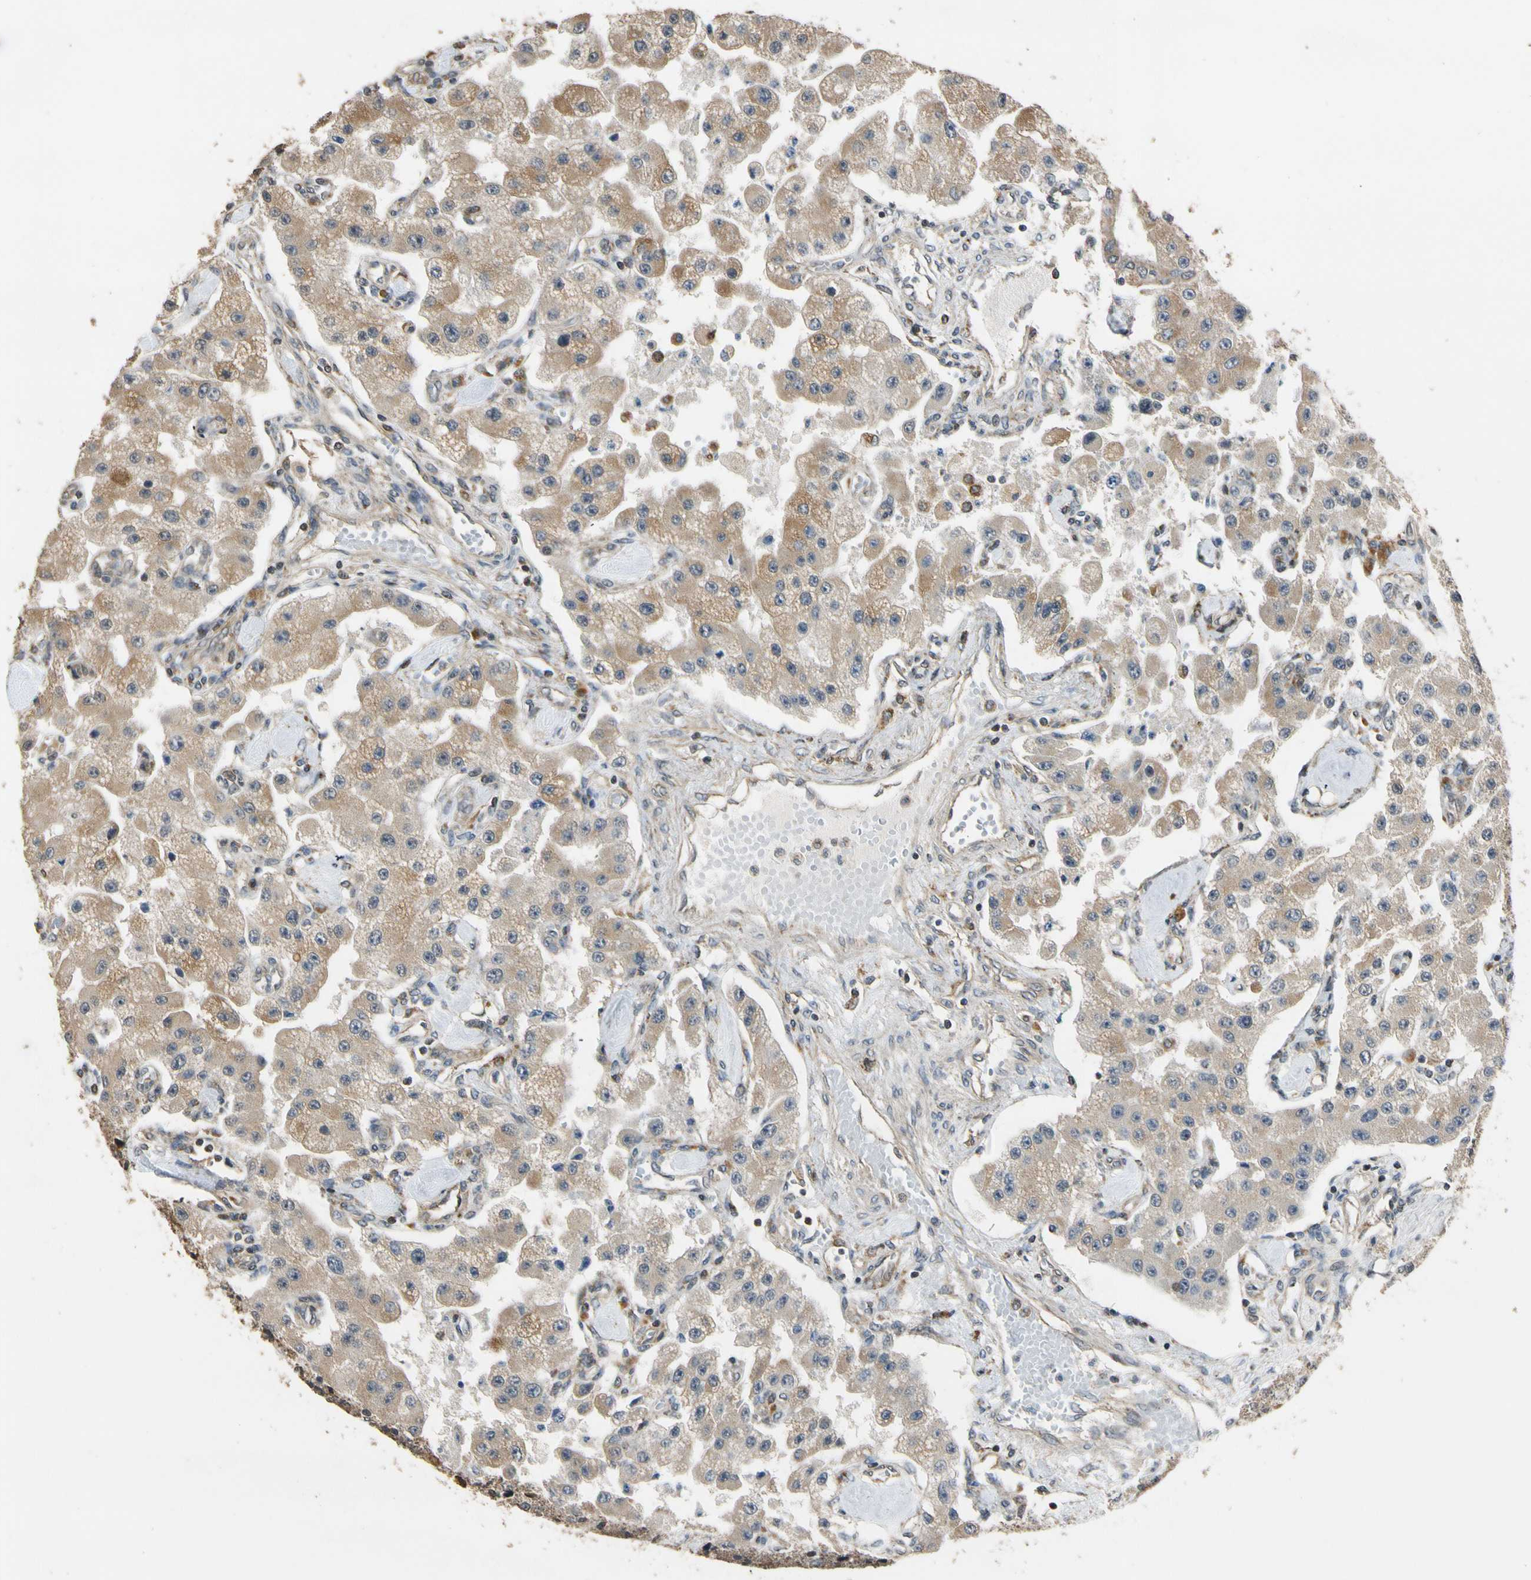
{"staining": {"intensity": "weak", "quantity": ">75%", "location": "cytoplasmic/membranous"}, "tissue": "carcinoid", "cell_type": "Tumor cells", "image_type": "cancer", "snomed": [{"axis": "morphology", "description": "Carcinoid, malignant, NOS"}, {"axis": "topography", "description": "Pancreas"}], "caption": "This is an image of immunohistochemistry (IHC) staining of carcinoid, which shows weak expression in the cytoplasmic/membranous of tumor cells.", "gene": "LAMTOR1", "patient": {"sex": "male", "age": 41}}